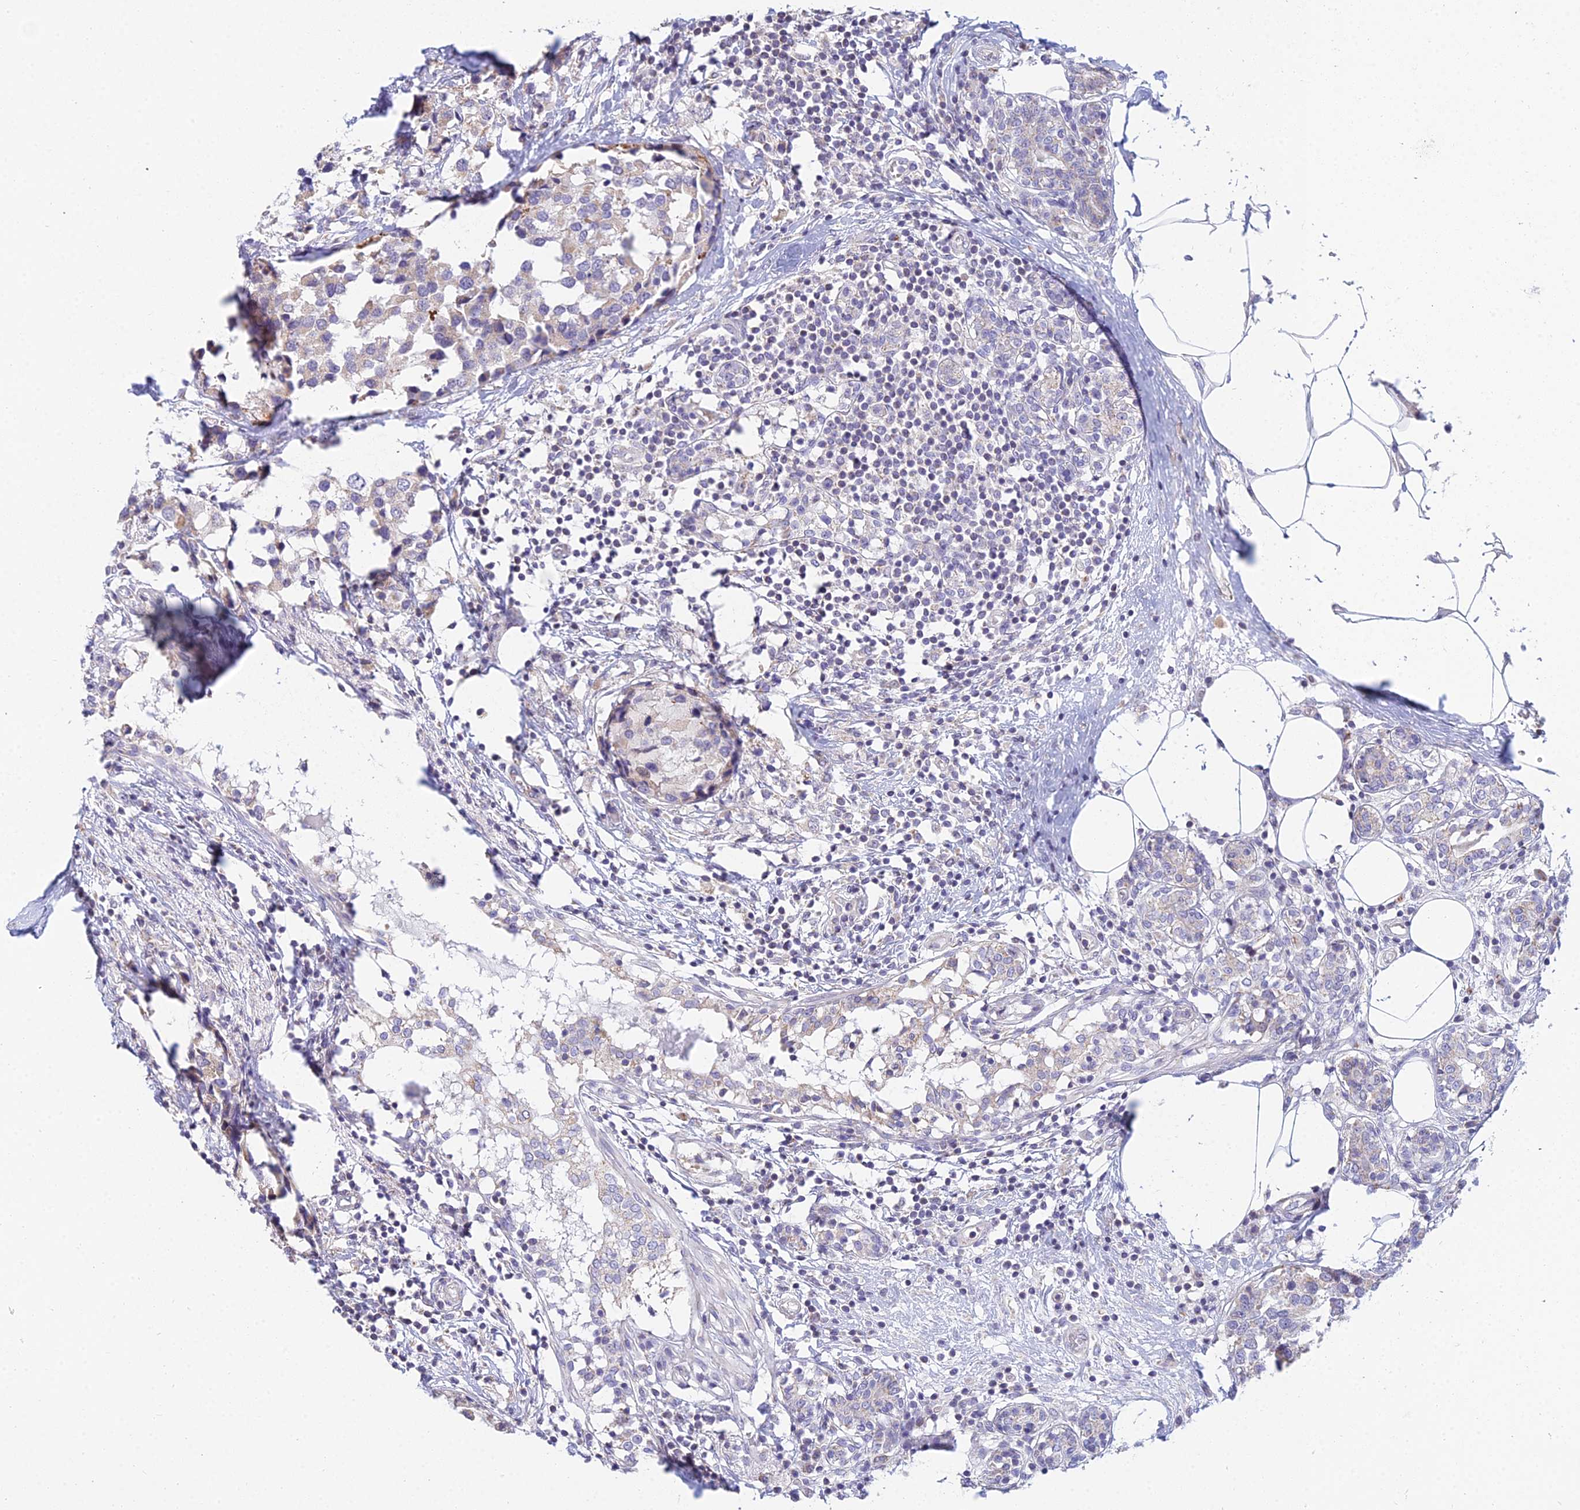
{"staining": {"intensity": "negative", "quantity": "none", "location": "none"}, "tissue": "breast cancer", "cell_type": "Tumor cells", "image_type": "cancer", "snomed": [{"axis": "morphology", "description": "Lobular carcinoma"}, {"axis": "topography", "description": "Breast"}], "caption": "There is no significant staining in tumor cells of lobular carcinoma (breast). (DAB (3,3'-diaminobenzidine) IHC, high magnification).", "gene": "CFAP206", "patient": {"sex": "female", "age": 59}}